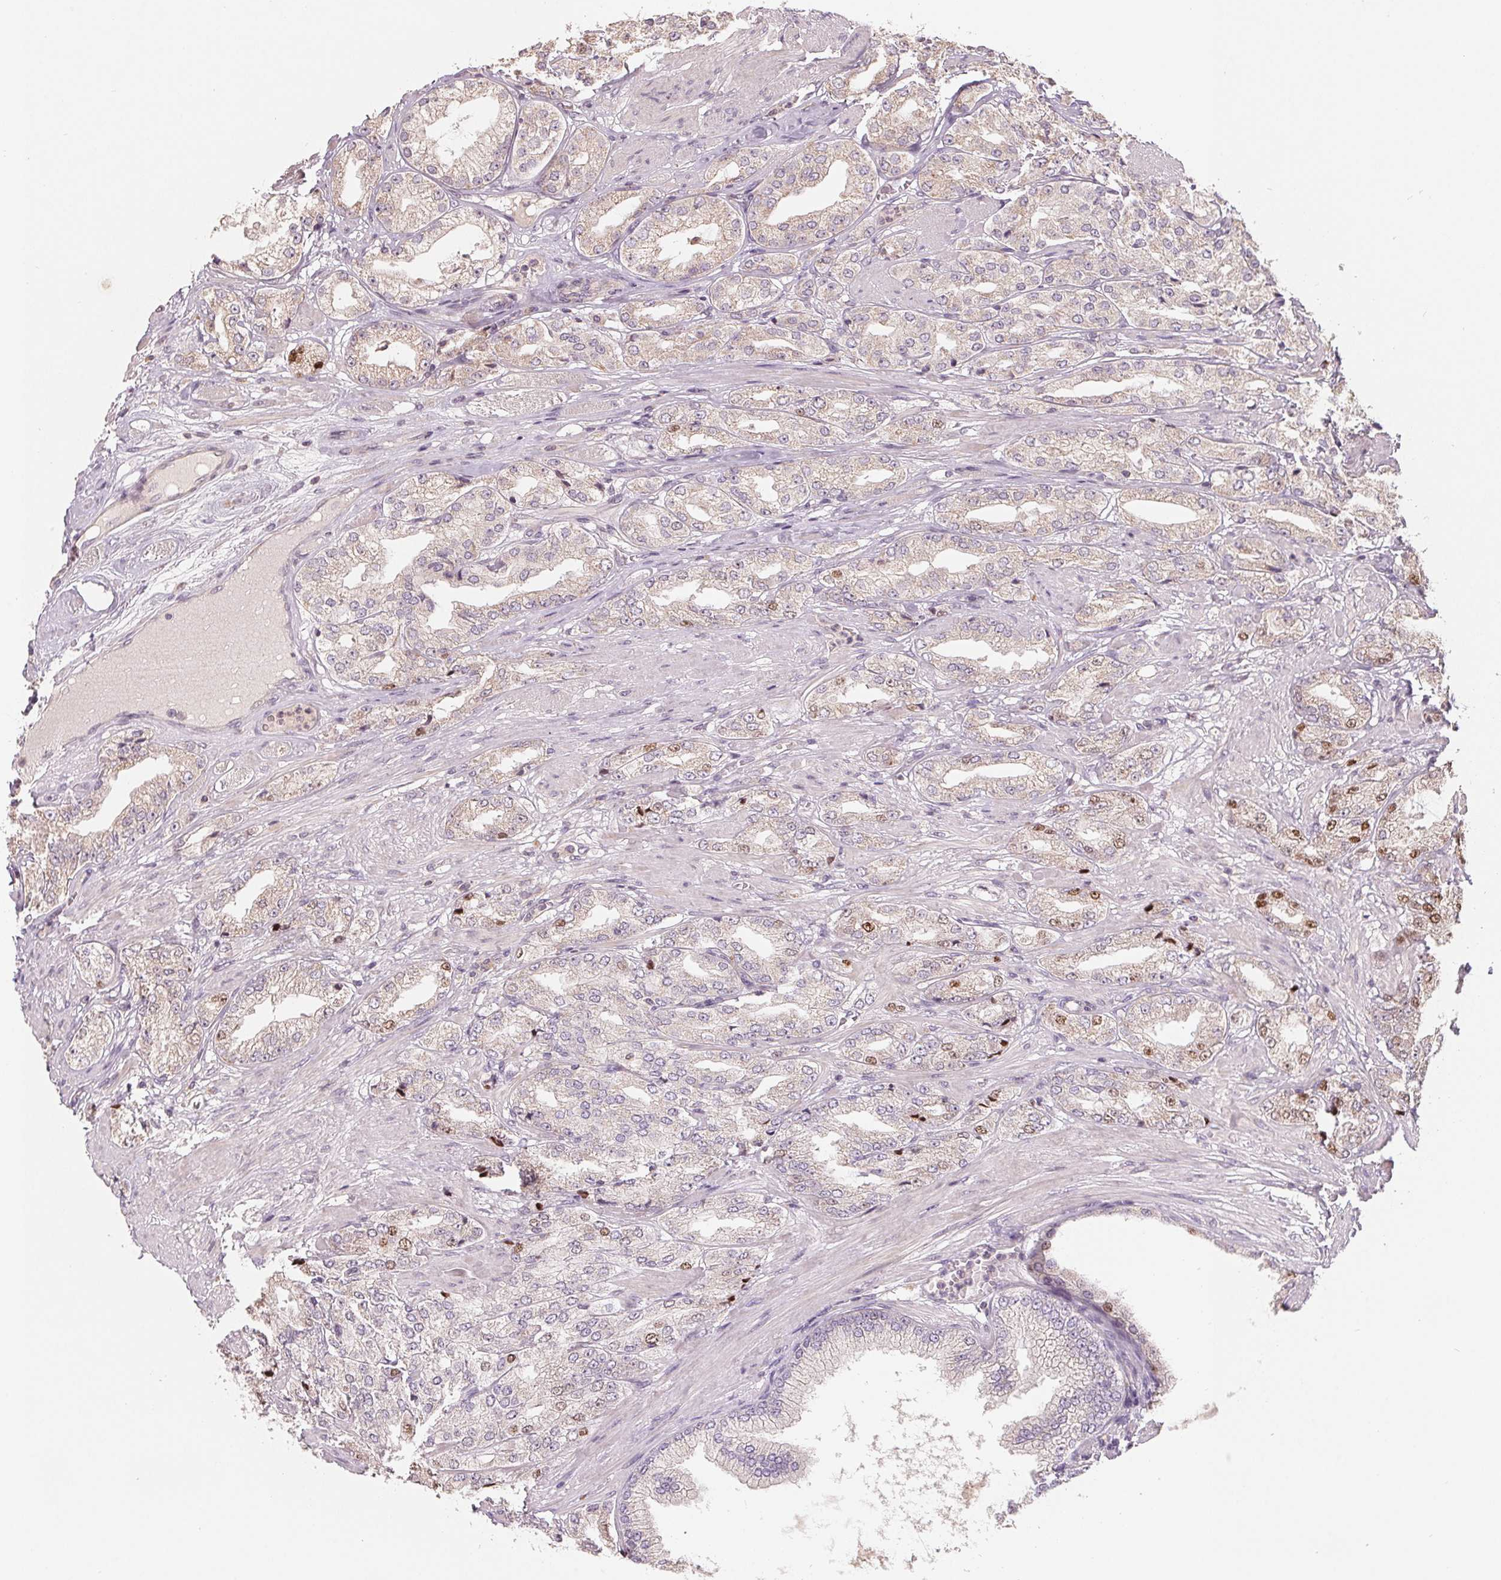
{"staining": {"intensity": "moderate", "quantity": "<25%", "location": "nuclear"}, "tissue": "prostate cancer", "cell_type": "Tumor cells", "image_type": "cancer", "snomed": [{"axis": "morphology", "description": "Adenocarcinoma, High grade"}, {"axis": "topography", "description": "Prostate"}], "caption": "A brown stain highlights moderate nuclear positivity of a protein in prostate cancer (adenocarcinoma (high-grade)) tumor cells.", "gene": "AQP8", "patient": {"sex": "male", "age": 68}}